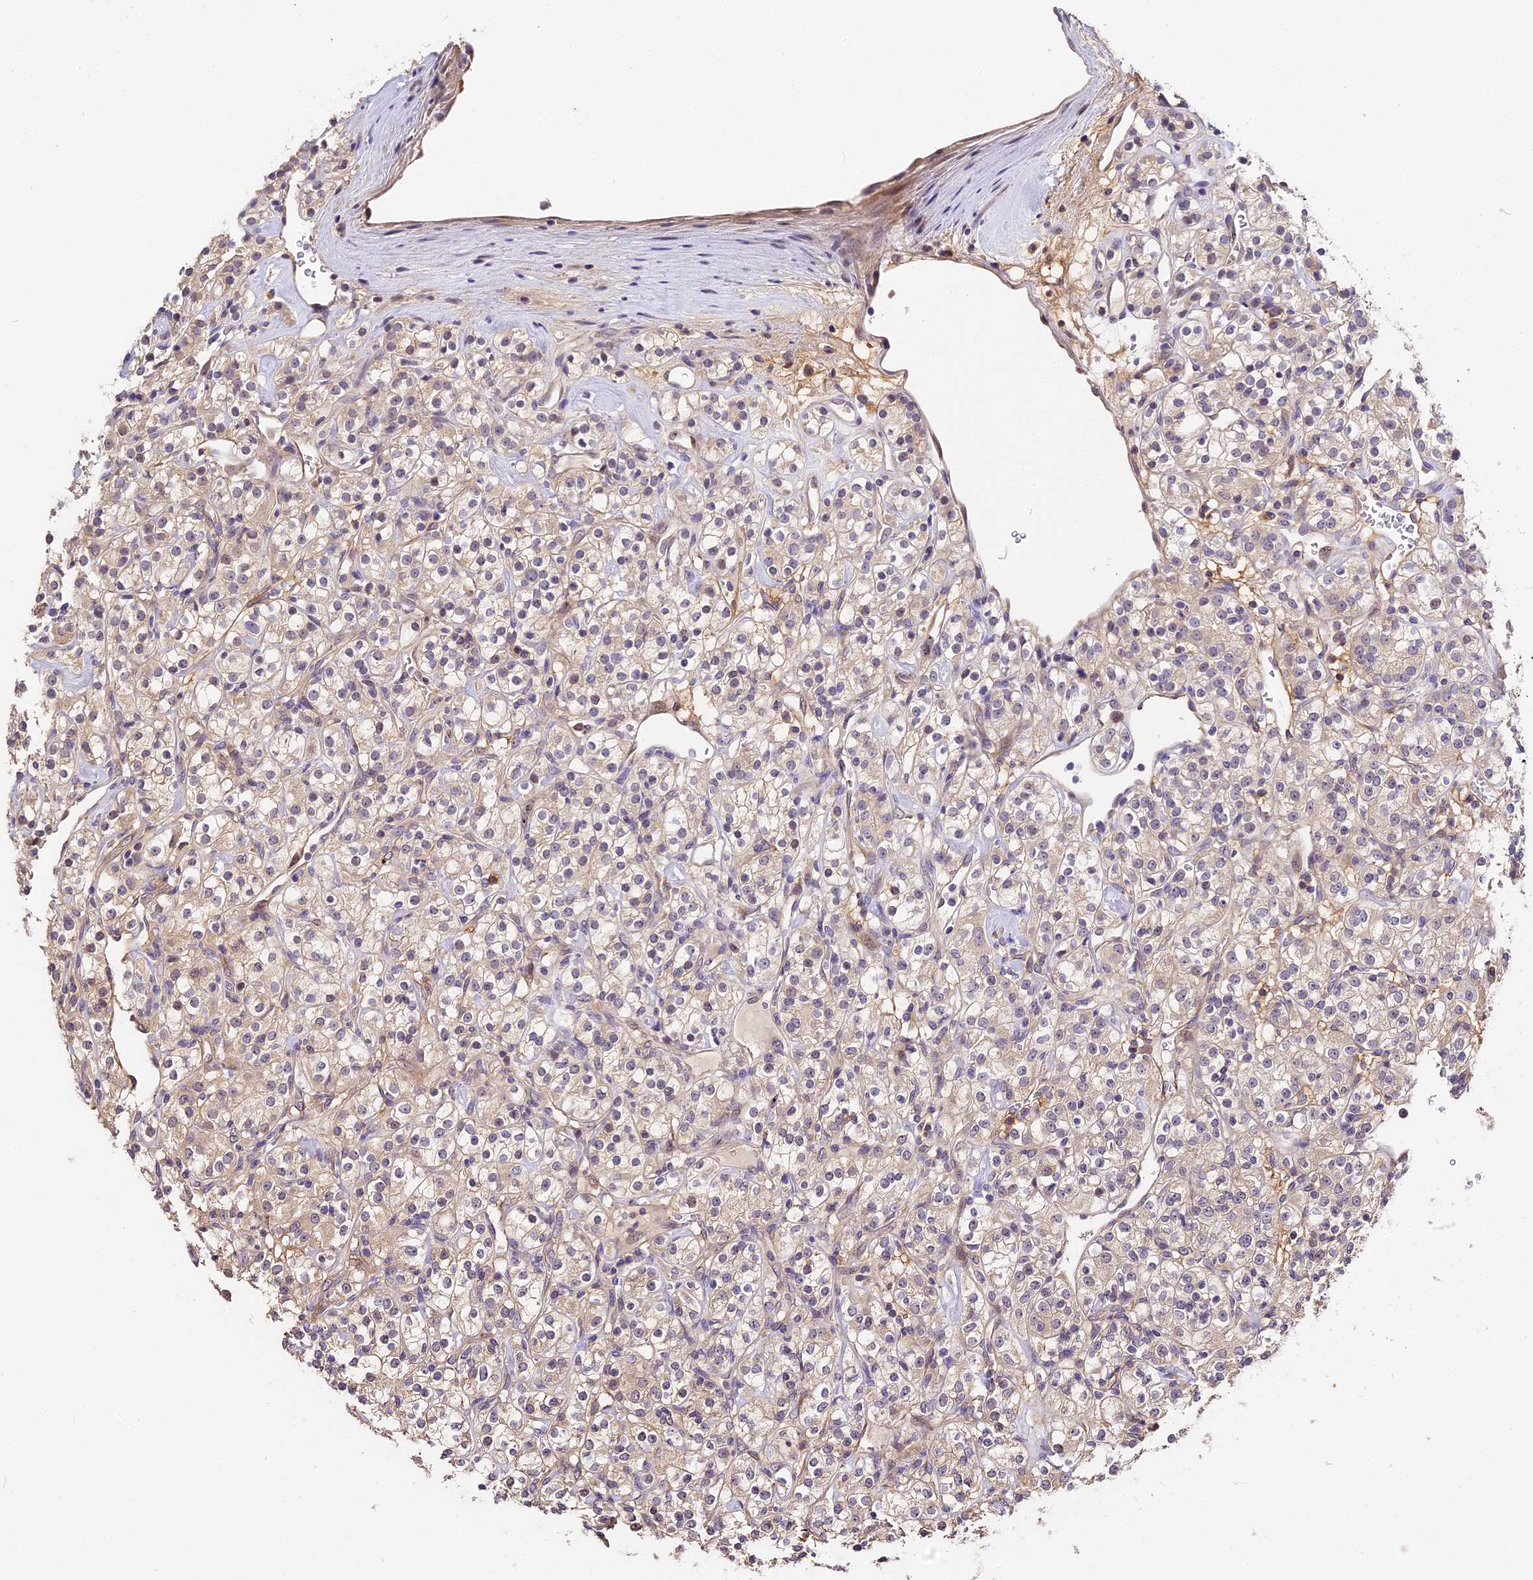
{"staining": {"intensity": "weak", "quantity": "<25%", "location": "cytoplasmic/membranous,nuclear"}, "tissue": "renal cancer", "cell_type": "Tumor cells", "image_type": "cancer", "snomed": [{"axis": "morphology", "description": "Adenocarcinoma, NOS"}, {"axis": "topography", "description": "Kidney"}], "caption": "The immunohistochemistry micrograph has no significant expression in tumor cells of renal cancer tissue.", "gene": "BSCL2", "patient": {"sex": "male", "age": 77}}